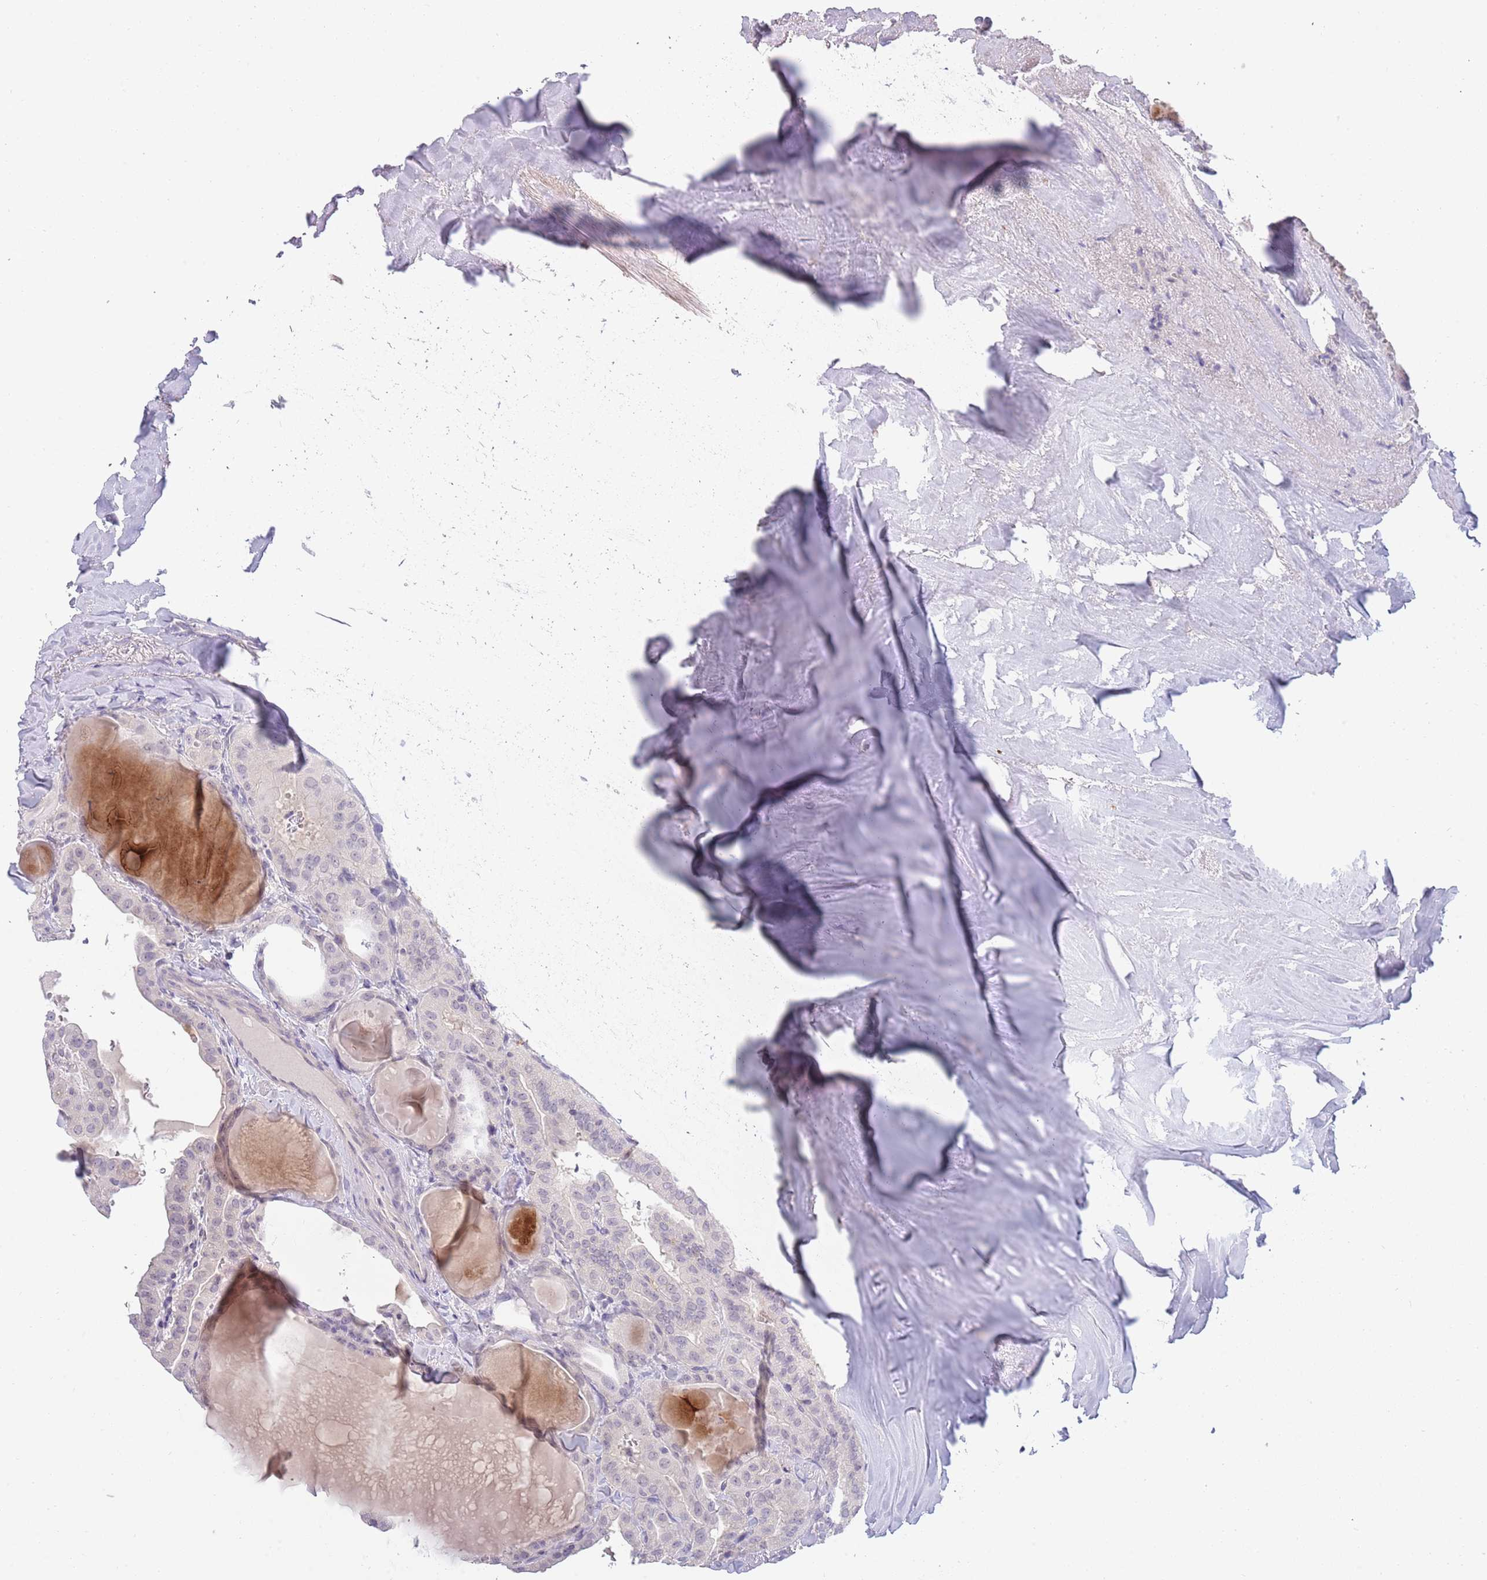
{"staining": {"intensity": "negative", "quantity": "none", "location": "none"}, "tissue": "thyroid cancer", "cell_type": "Tumor cells", "image_type": "cancer", "snomed": [{"axis": "morphology", "description": "Papillary adenocarcinoma, NOS"}, {"axis": "topography", "description": "Thyroid gland"}], "caption": "An IHC histopathology image of thyroid cancer is shown. There is no staining in tumor cells of thyroid cancer.", "gene": "PIMREG", "patient": {"sex": "male", "age": 52}}